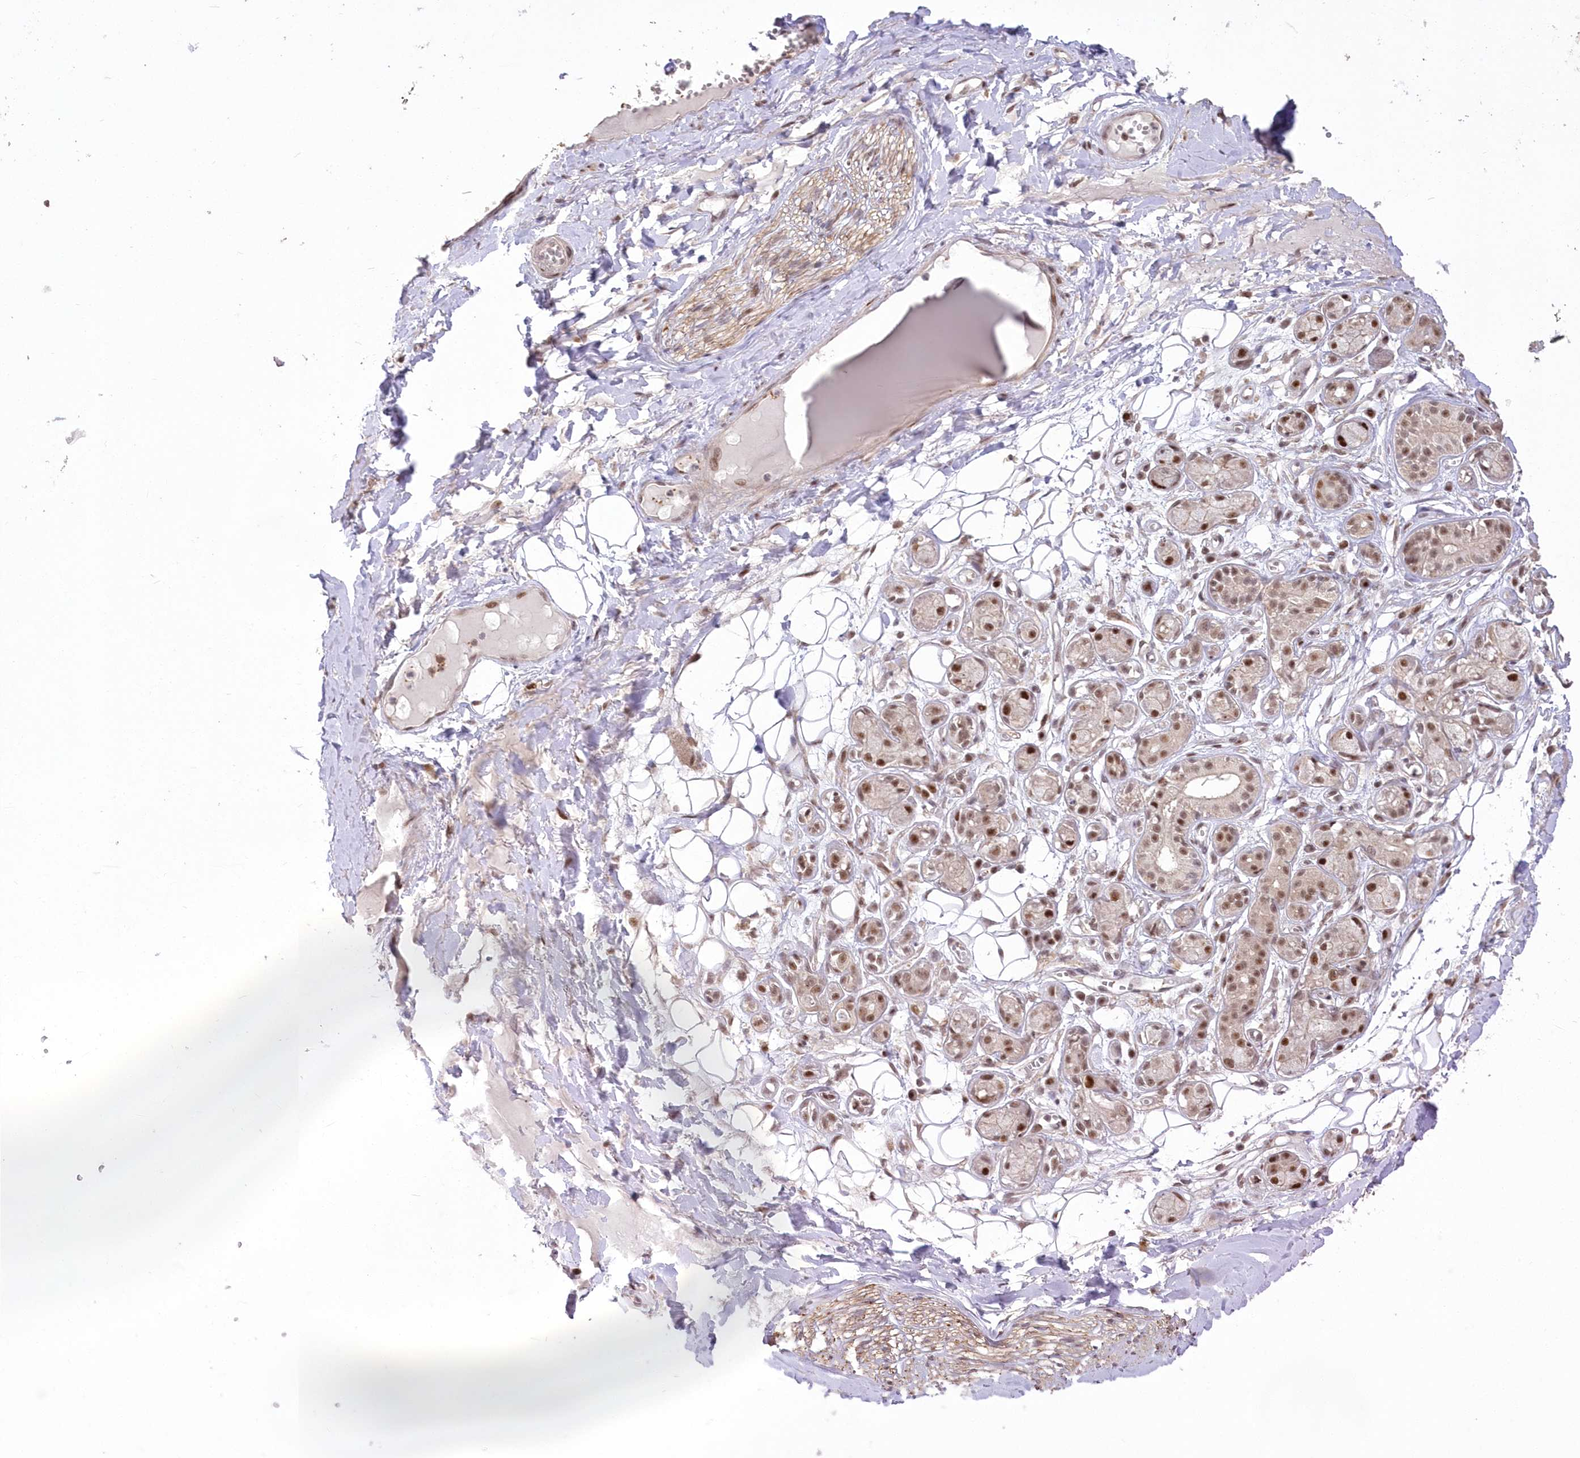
{"staining": {"intensity": "negative", "quantity": "none", "location": "none"}, "tissue": "adipose tissue", "cell_type": "Adipocytes", "image_type": "normal", "snomed": [{"axis": "morphology", "description": "Normal tissue, NOS"}, {"axis": "morphology", "description": "Inflammation, NOS"}, {"axis": "topography", "description": "Salivary gland"}, {"axis": "topography", "description": "Peripheral nerve tissue"}], "caption": "The histopathology image shows no significant staining in adipocytes of adipose tissue. (Brightfield microscopy of DAB (3,3'-diaminobenzidine) immunohistochemistry at high magnification).", "gene": "WBP1L", "patient": {"sex": "female", "age": 75}}